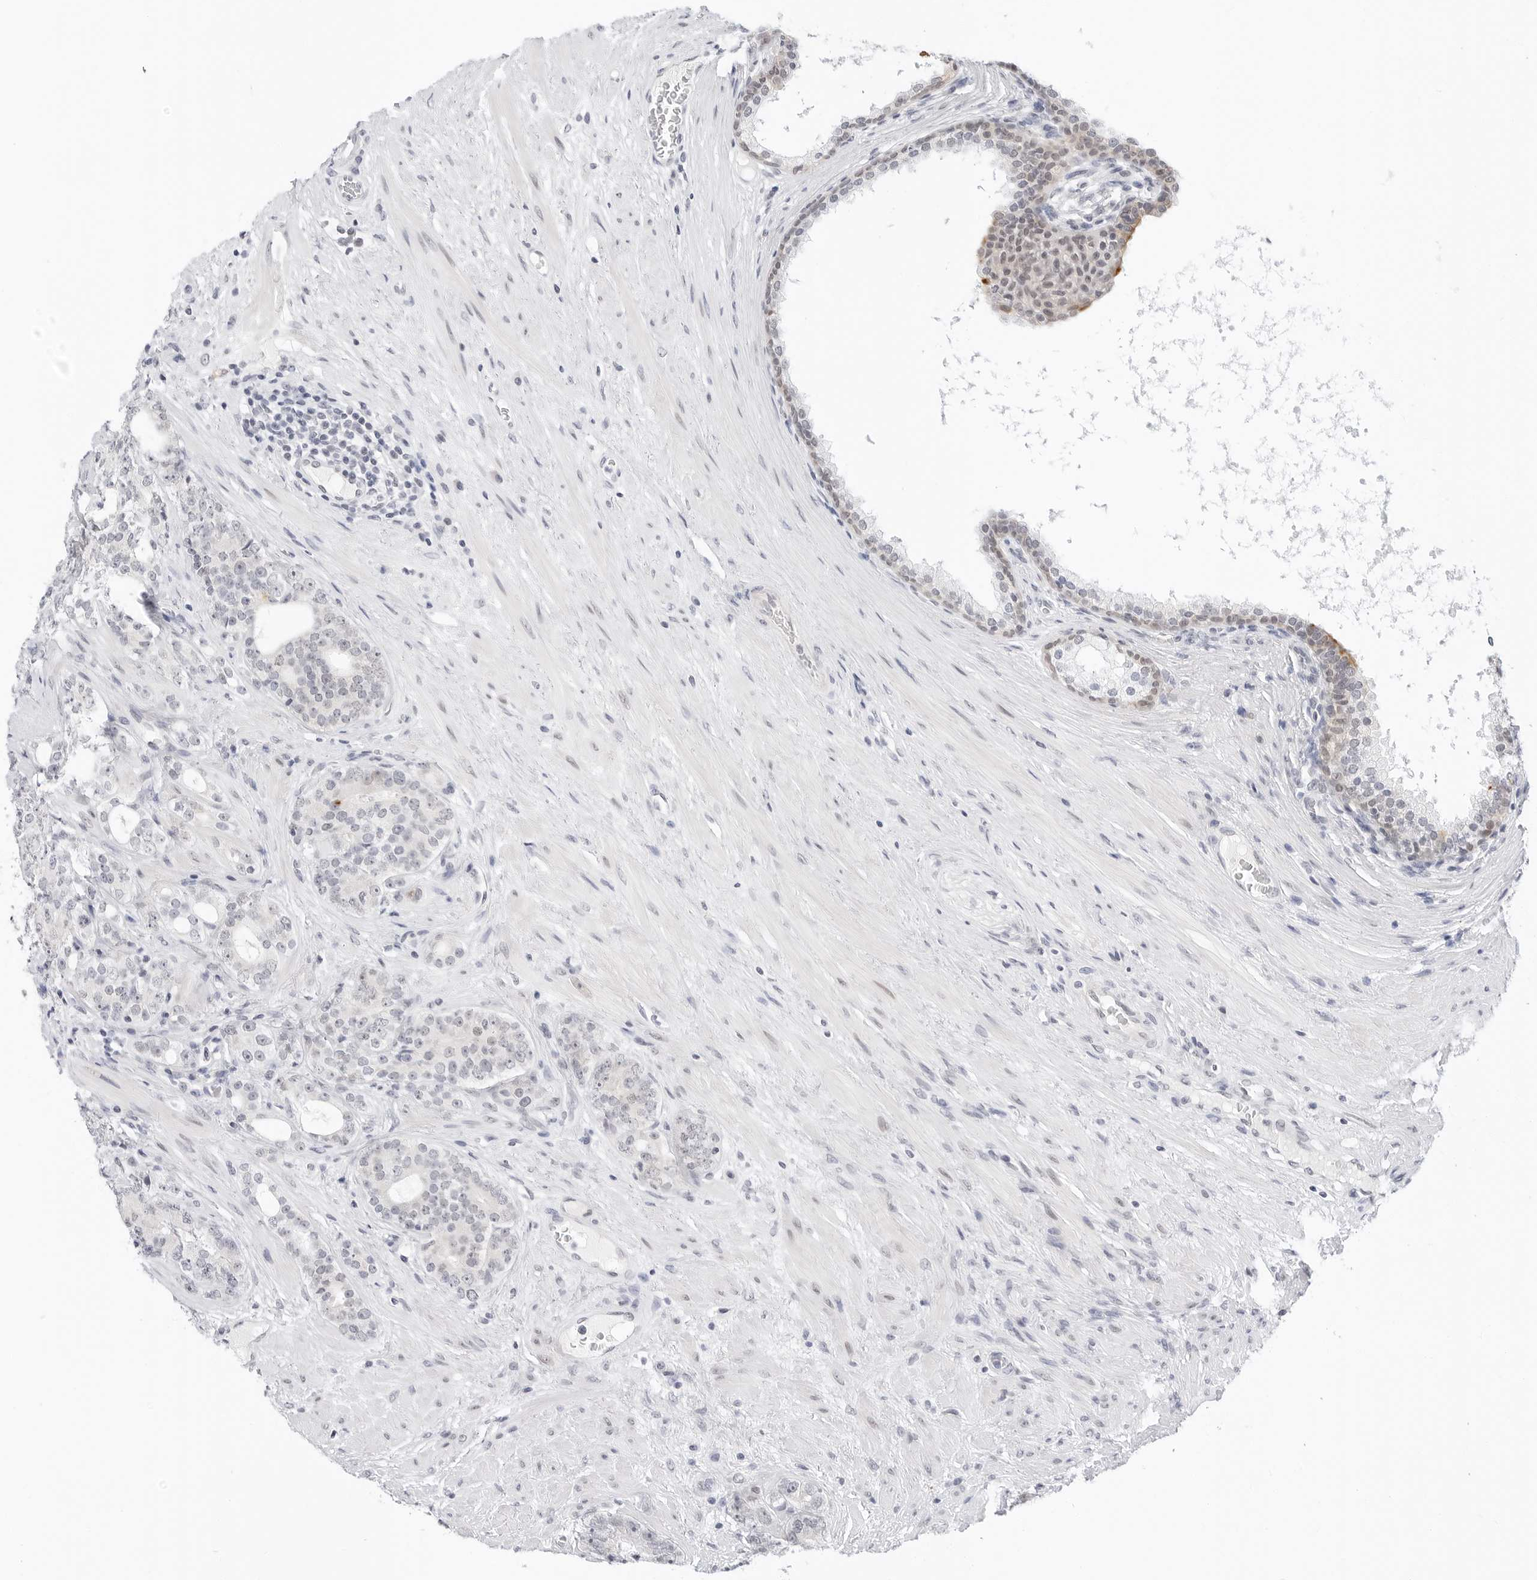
{"staining": {"intensity": "negative", "quantity": "none", "location": "none"}, "tissue": "prostate cancer", "cell_type": "Tumor cells", "image_type": "cancer", "snomed": [{"axis": "morphology", "description": "Adenocarcinoma, High grade"}, {"axis": "topography", "description": "Prostate"}], "caption": "Tumor cells show no significant protein staining in prostate cancer (adenocarcinoma (high-grade)).", "gene": "TSEN2", "patient": {"sex": "male", "age": 56}}